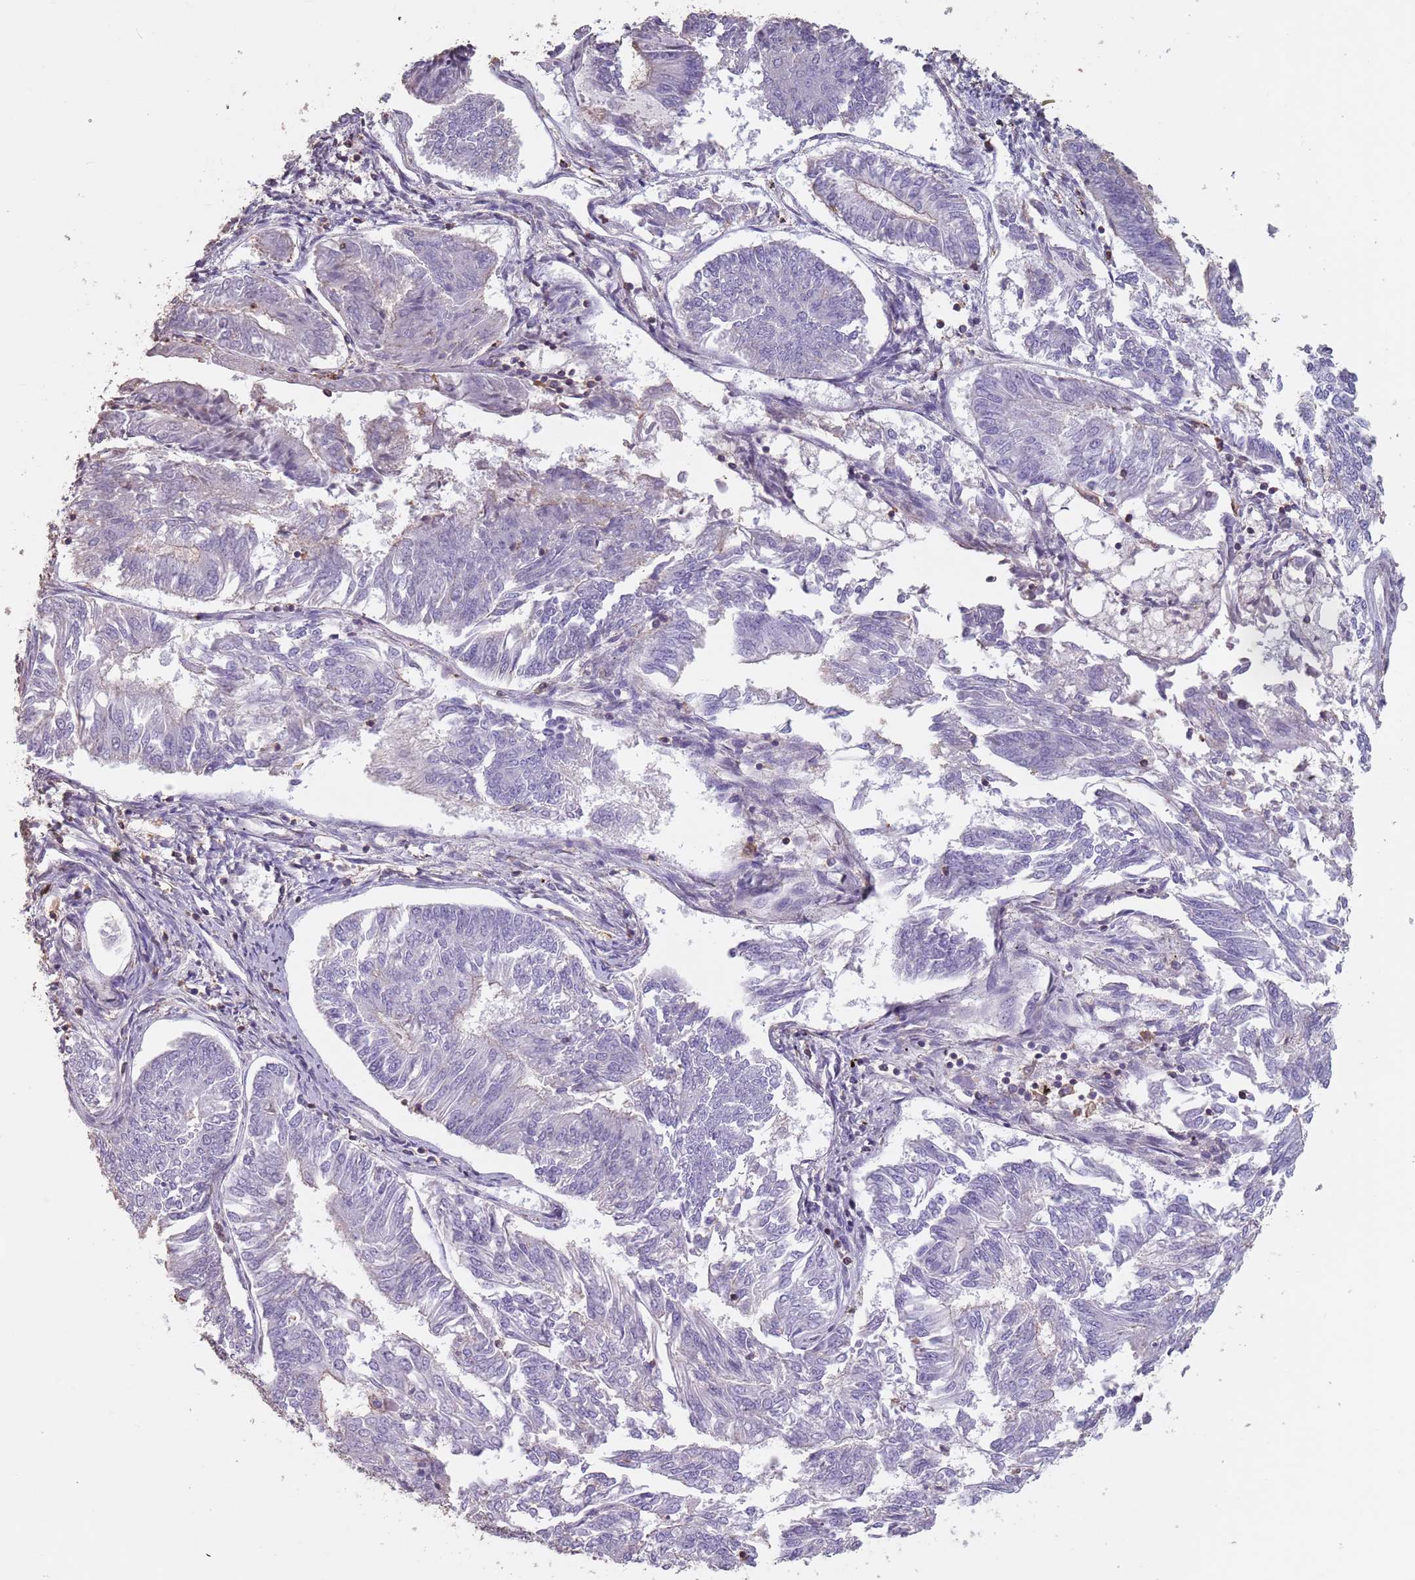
{"staining": {"intensity": "negative", "quantity": "none", "location": "none"}, "tissue": "endometrial cancer", "cell_type": "Tumor cells", "image_type": "cancer", "snomed": [{"axis": "morphology", "description": "Adenocarcinoma, NOS"}, {"axis": "topography", "description": "Endometrium"}], "caption": "Tumor cells are negative for brown protein staining in adenocarcinoma (endometrial). Brightfield microscopy of immunohistochemistry stained with DAB (3,3'-diaminobenzidine) (brown) and hematoxylin (blue), captured at high magnification.", "gene": "SUN5", "patient": {"sex": "female", "age": 58}}